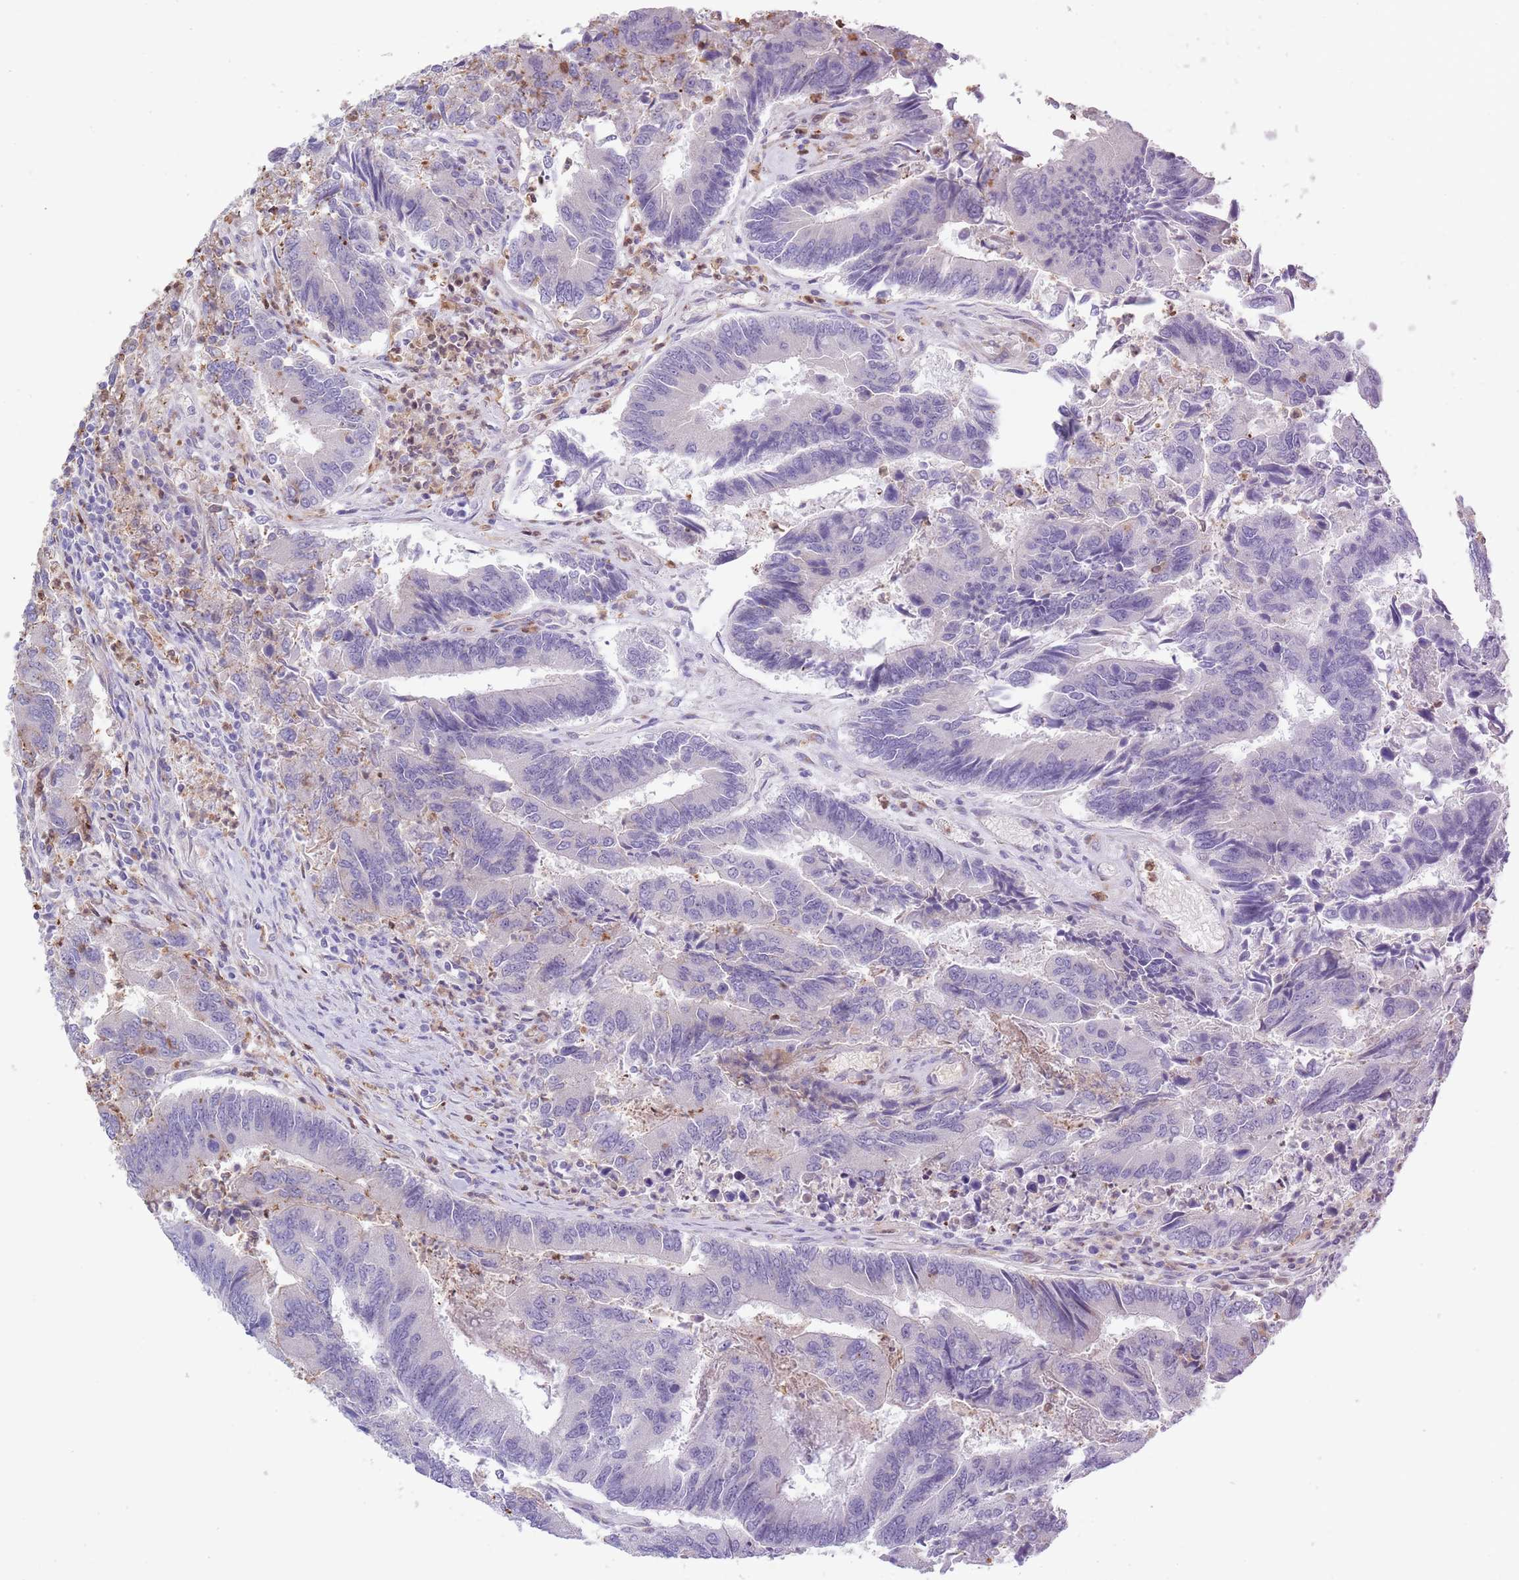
{"staining": {"intensity": "negative", "quantity": "none", "location": "none"}, "tissue": "colorectal cancer", "cell_type": "Tumor cells", "image_type": "cancer", "snomed": [{"axis": "morphology", "description": "Adenocarcinoma, NOS"}, {"axis": "topography", "description": "Colon"}], "caption": "A high-resolution photomicrograph shows immunohistochemistry (IHC) staining of colorectal adenocarcinoma, which displays no significant positivity in tumor cells.", "gene": "ZFP2", "patient": {"sex": "female", "age": 67}}